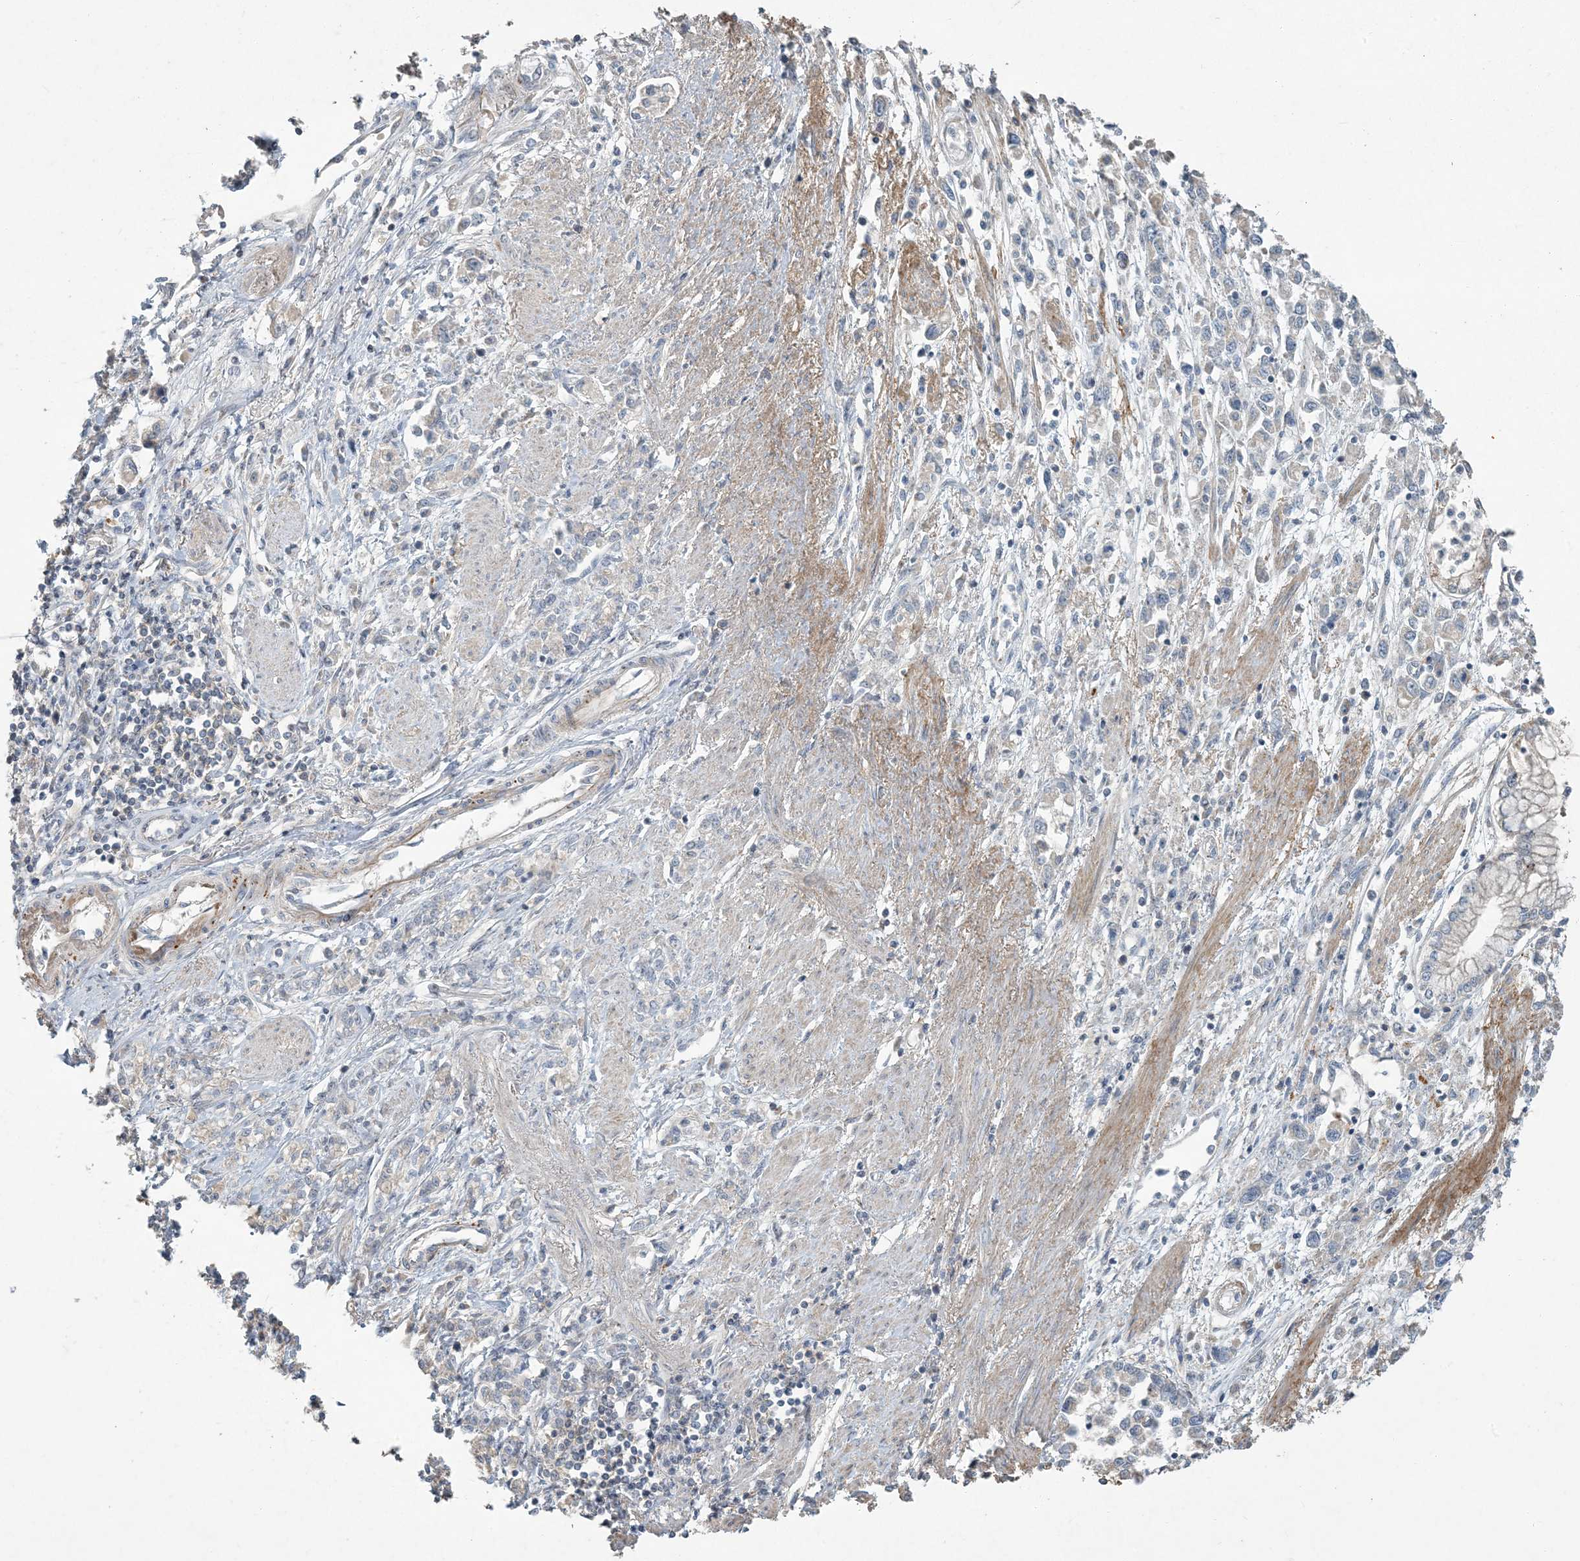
{"staining": {"intensity": "negative", "quantity": "none", "location": "none"}, "tissue": "stomach cancer", "cell_type": "Tumor cells", "image_type": "cancer", "snomed": [{"axis": "morphology", "description": "Adenocarcinoma, NOS"}, {"axis": "topography", "description": "Stomach"}], "caption": "There is no significant expression in tumor cells of stomach adenocarcinoma.", "gene": "LTN1", "patient": {"sex": "female", "age": 76}}